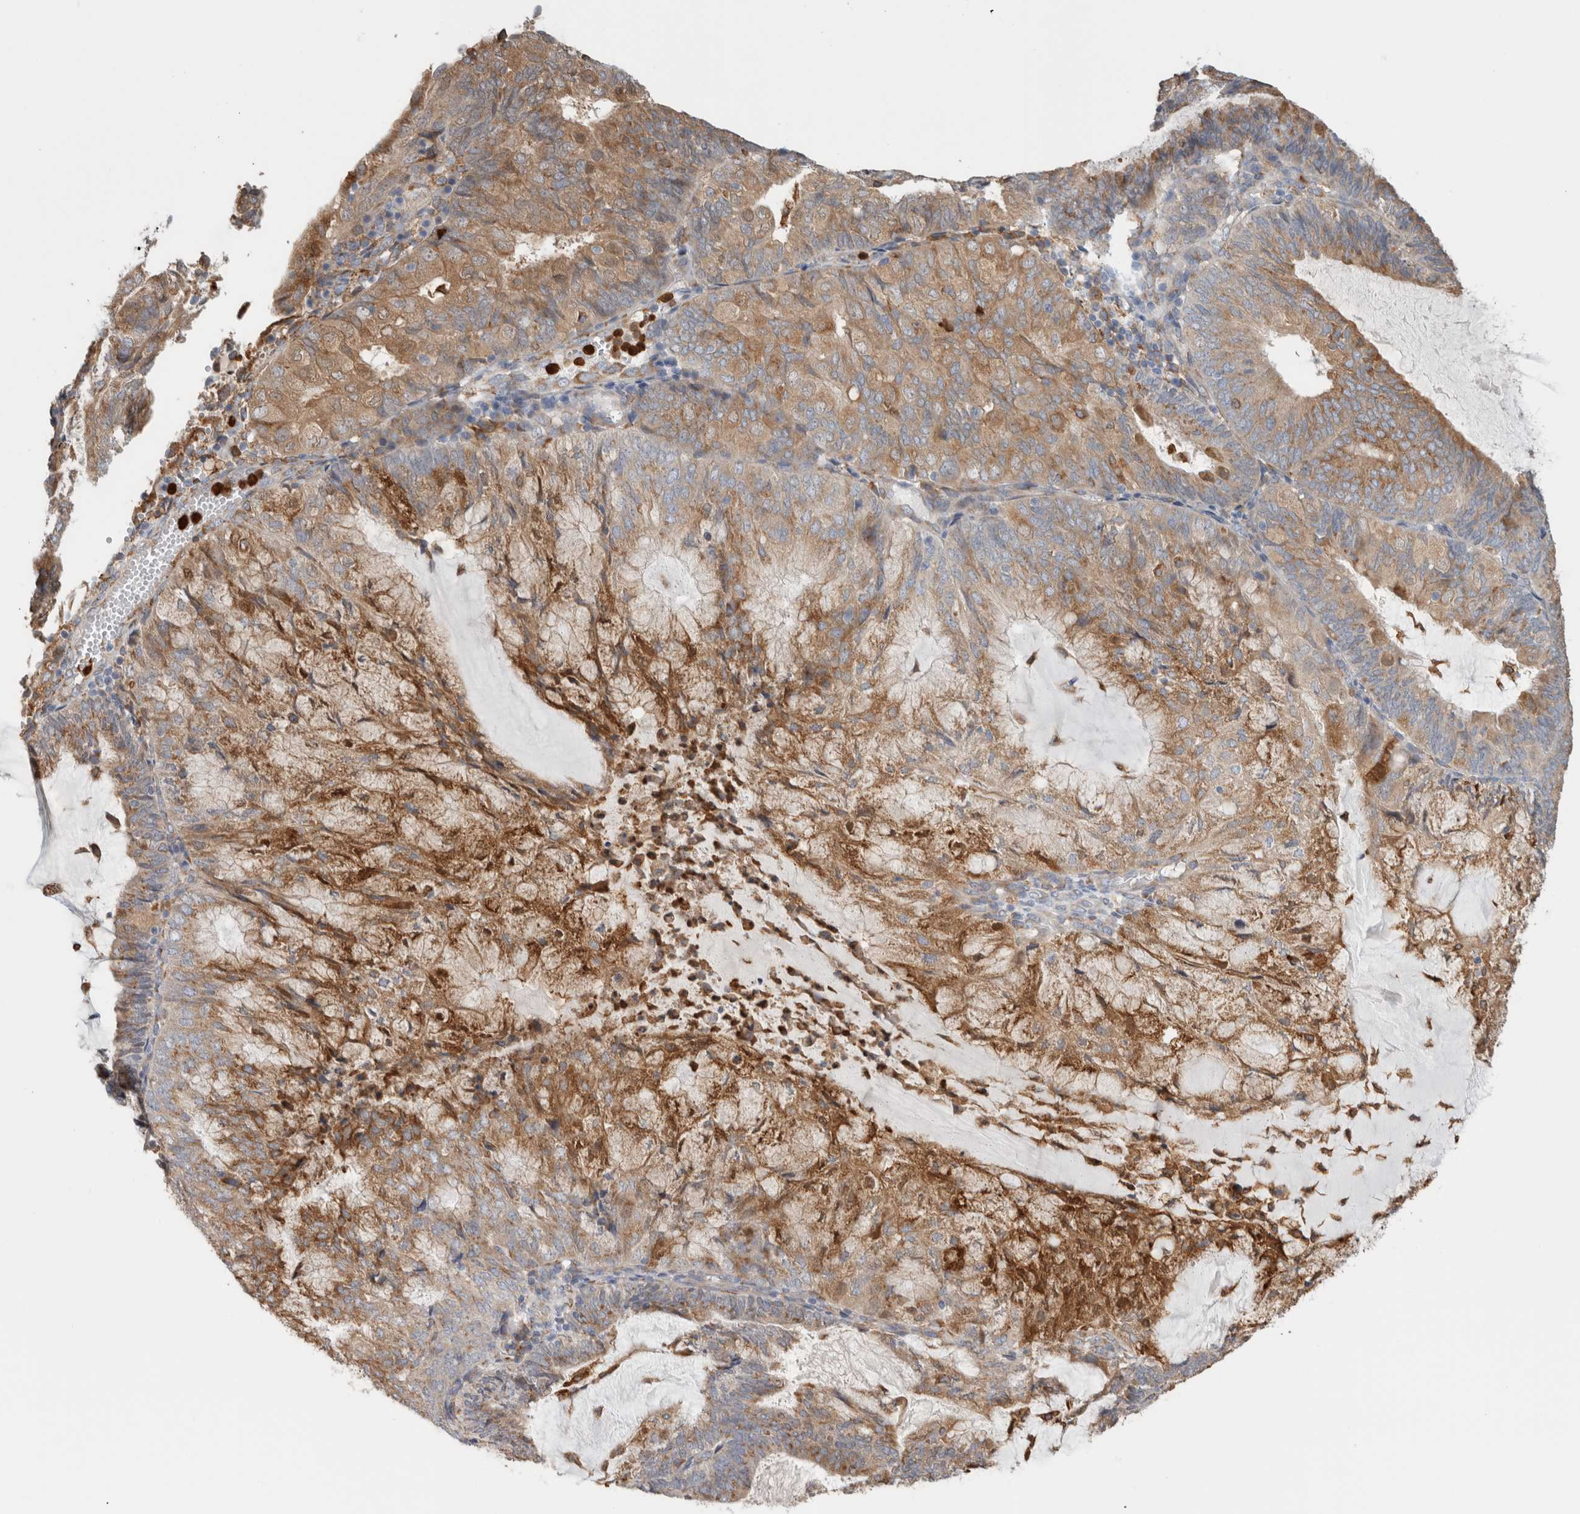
{"staining": {"intensity": "moderate", "quantity": ">75%", "location": "cytoplasmic/membranous"}, "tissue": "endometrial cancer", "cell_type": "Tumor cells", "image_type": "cancer", "snomed": [{"axis": "morphology", "description": "Adenocarcinoma, NOS"}, {"axis": "topography", "description": "Endometrium"}], "caption": "Endometrial adenocarcinoma stained with a protein marker reveals moderate staining in tumor cells.", "gene": "P4HA1", "patient": {"sex": "female", "age": 81}}